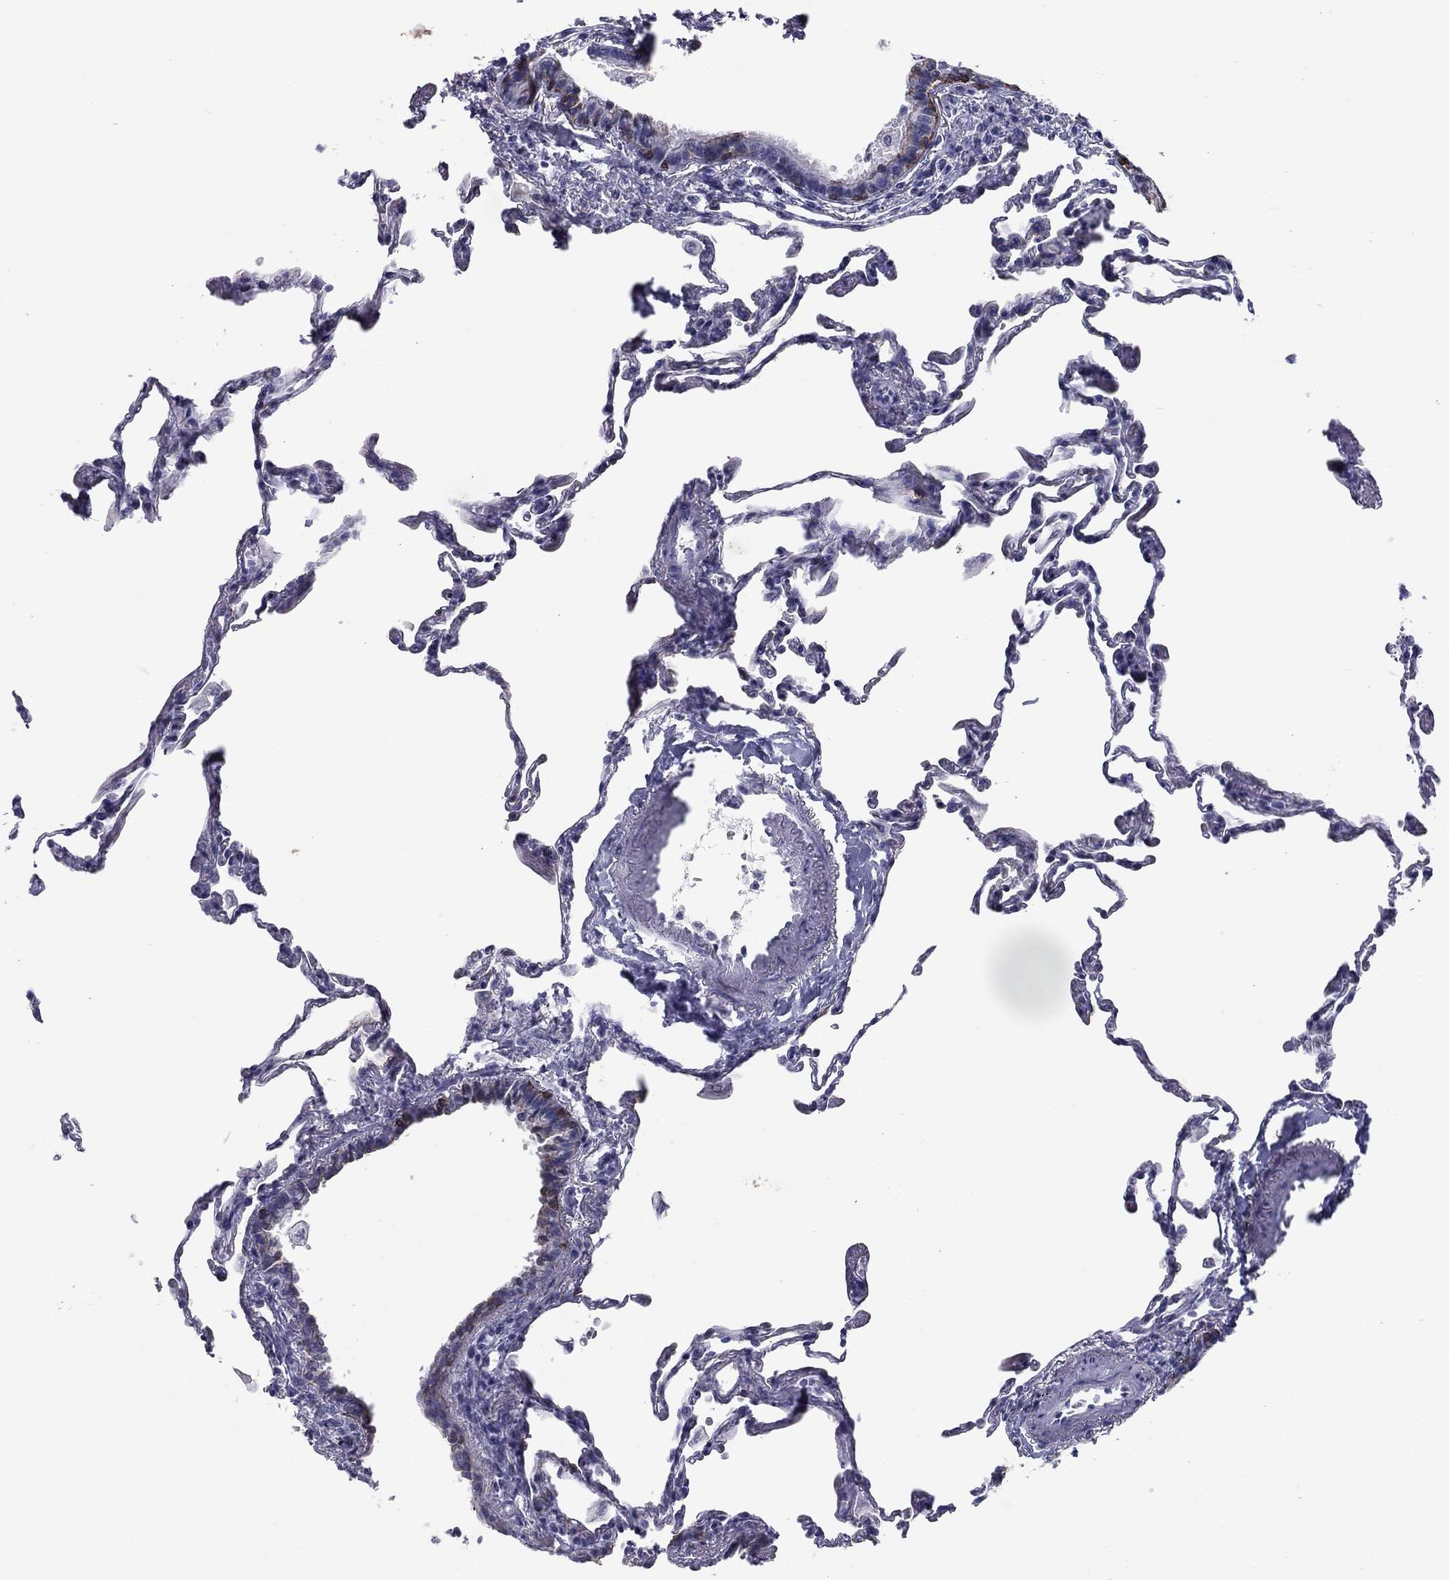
{"staining": {"intensity": "negative", "quantity": "none", "location": "none"}, "tissue": "lung", "cell_type": "Alveolar cells", "image_type": "normal", "snomed": [{"axis": "morphology", "description": "Normal tissue, NOS"}, {"axis": "topography", "description": "Lung"}], "caption": "The image displays no staining of alveolar cells in unremarkable lung. (DAB immunohistochemistry (IHC), high magnification).", "gene": "KRT75", "patient": {"sex": "female", "age": 57}}